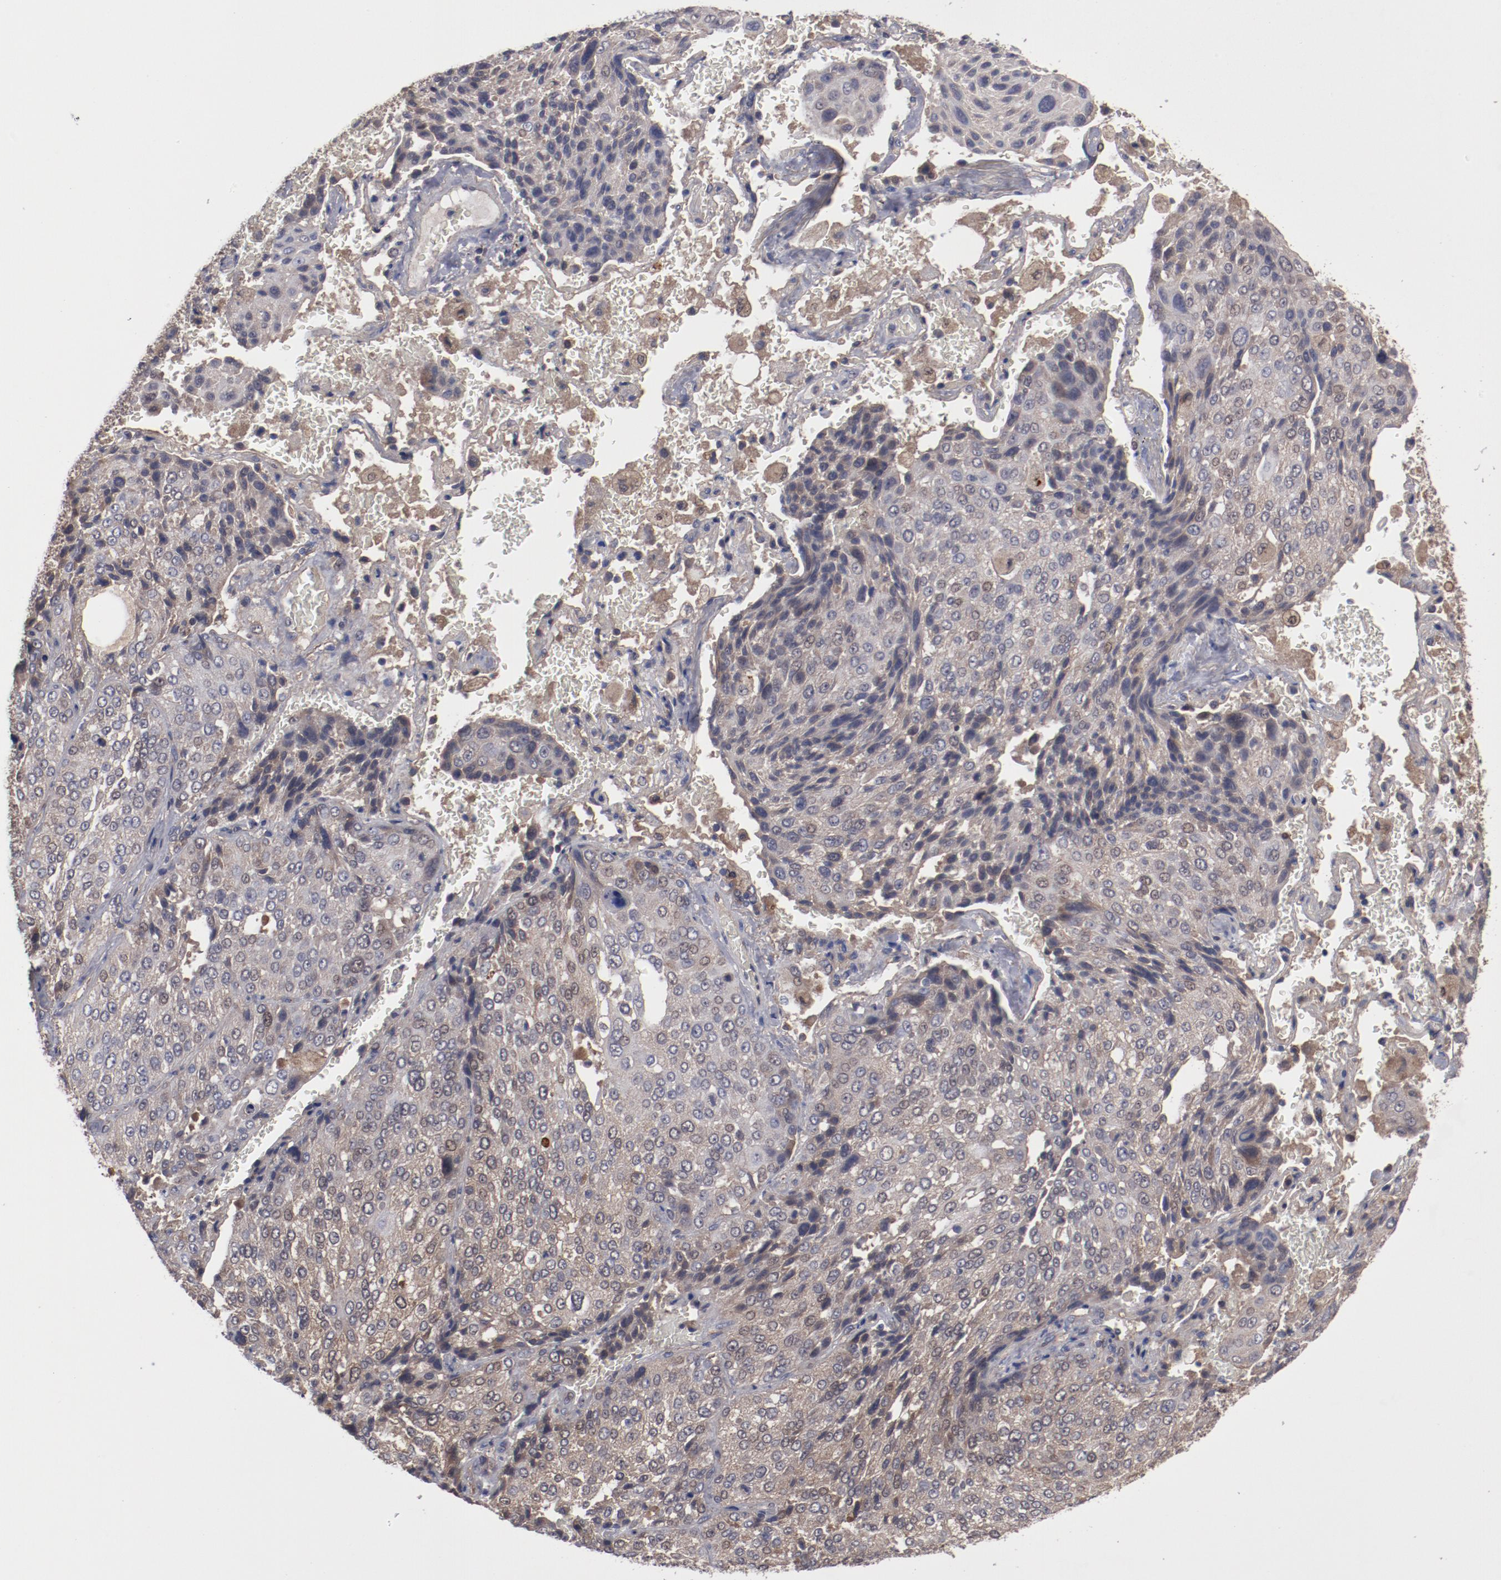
{"staining": {"intensity": "weak", "quantity": "25%-75%", "location": "cytoplasmic/membranous"}, "tissue": "lung cancer", "cell_type": "Tumor cells", "image_type": "cancer", "snomed": [{"axis": "morphology", "description": "Squamous cell carcinoma, NOS"}, {"axis": "topography", "description": "Lung"}], "caption": "This photomicrograph demonstrates lung cancer (squamous cell carcinoma) stained with immunohistochemistry to label a protein in brown. The cytoplasmic/membranous of tumor cells show weak positivity for the protein. Nuclei are counter-stained blue.", "gene": "DNAAF2", "patient": {"sex": "male", "age": 54}}